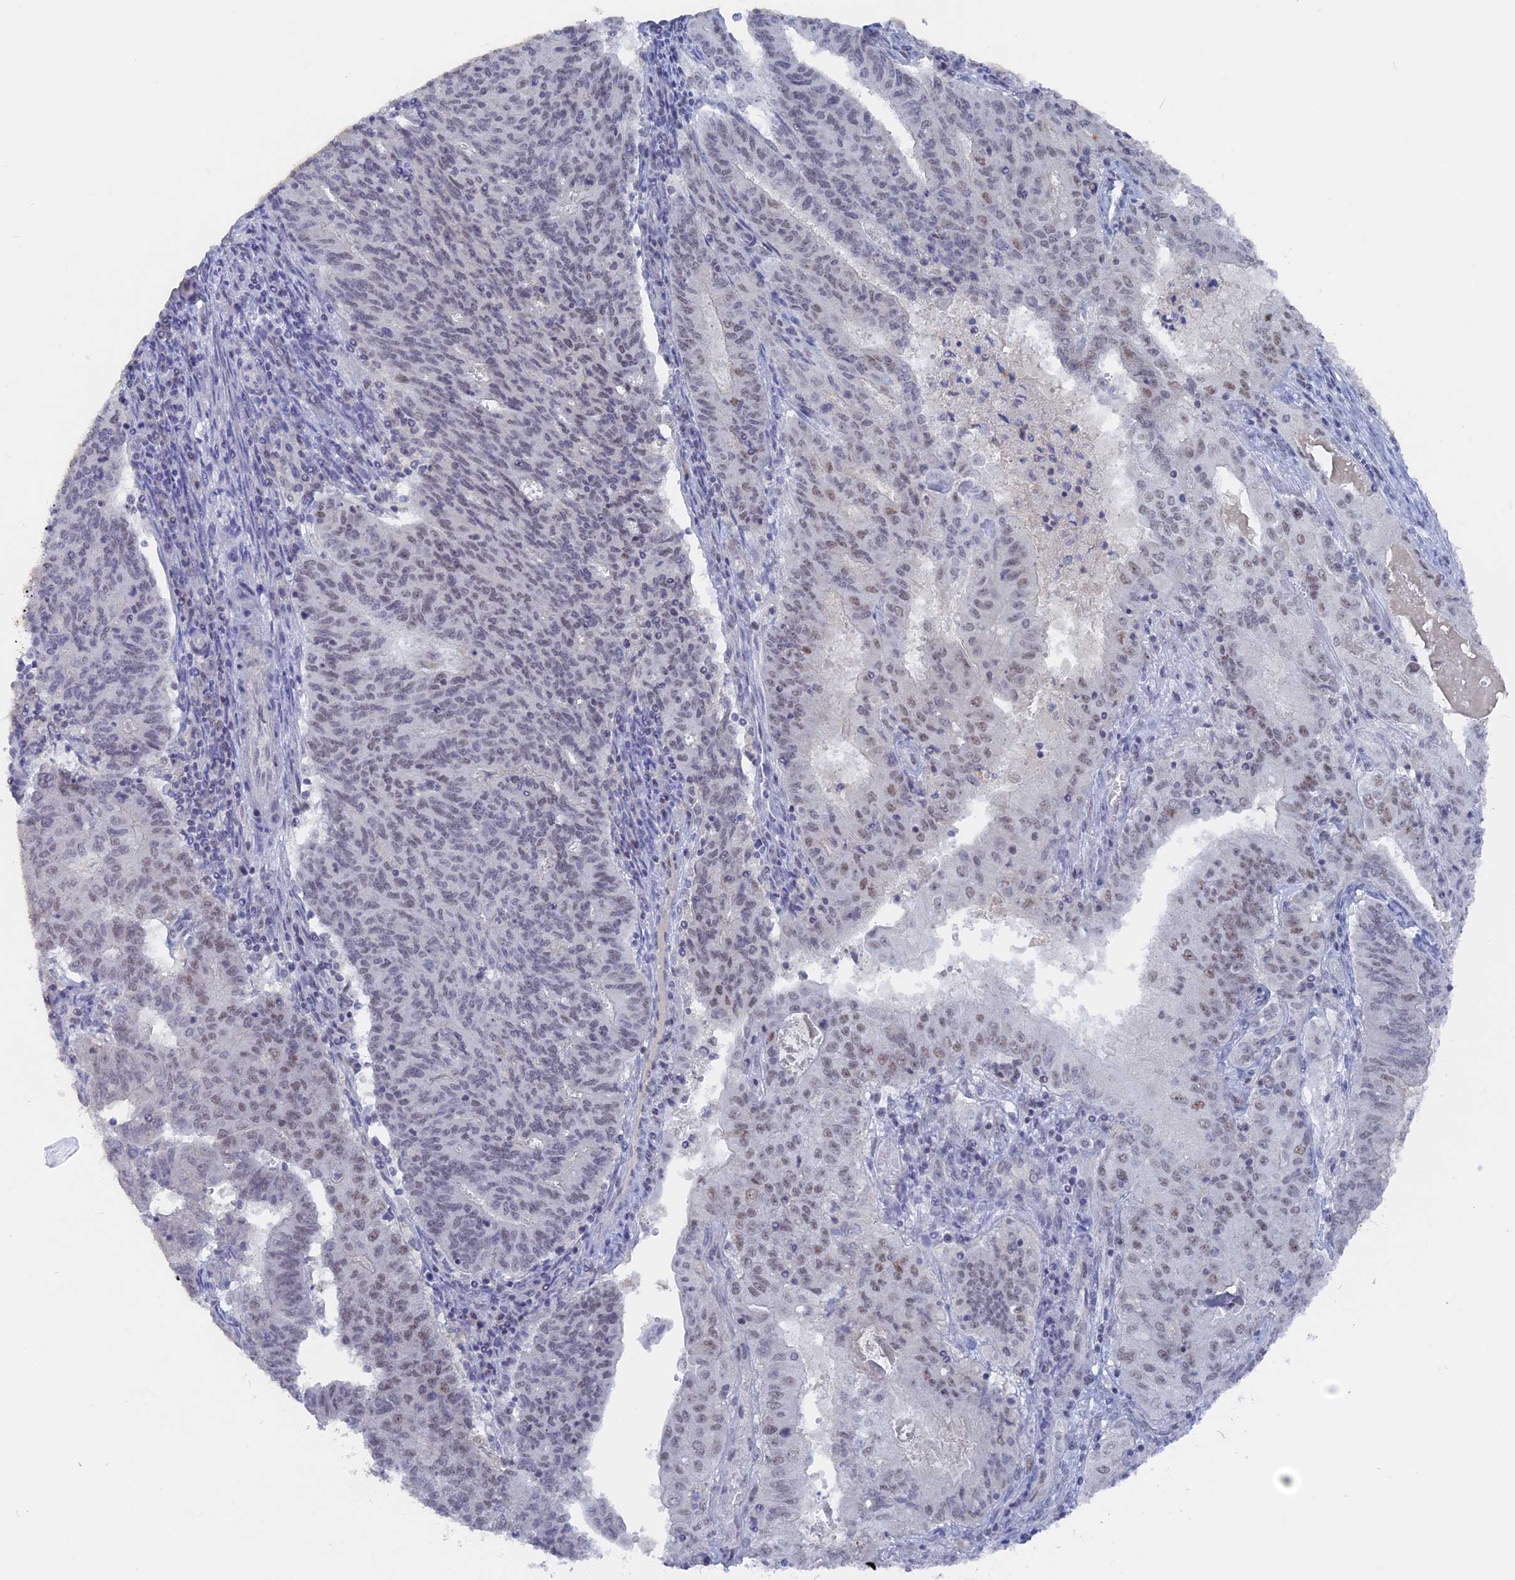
{"staining": {"intensity": "weak", "quantity": "25%-75%", "location": "nuclear"}, "tissue": "endometrial cancer", "cell_type": "Tumor cells", "image_type": "cancer", "snomed": [{"axis": "morphology", "description": "Adenocarcinoma, NOS"}, {"axis": "topography", "description": "Endometrium"}], "caption": "High-power microscopy captured an immunohistochemistry micrograph of endometrial adenocarcinoma, revealing weak nuclear expression in approximately 25%-75% of tumor cells. (DAB (3,3'-diaminobenzidine) IHC with brightfield microscopy, high magnification).", "gene": "BRD2", "patient": {"sex": "female", "age": 59}}